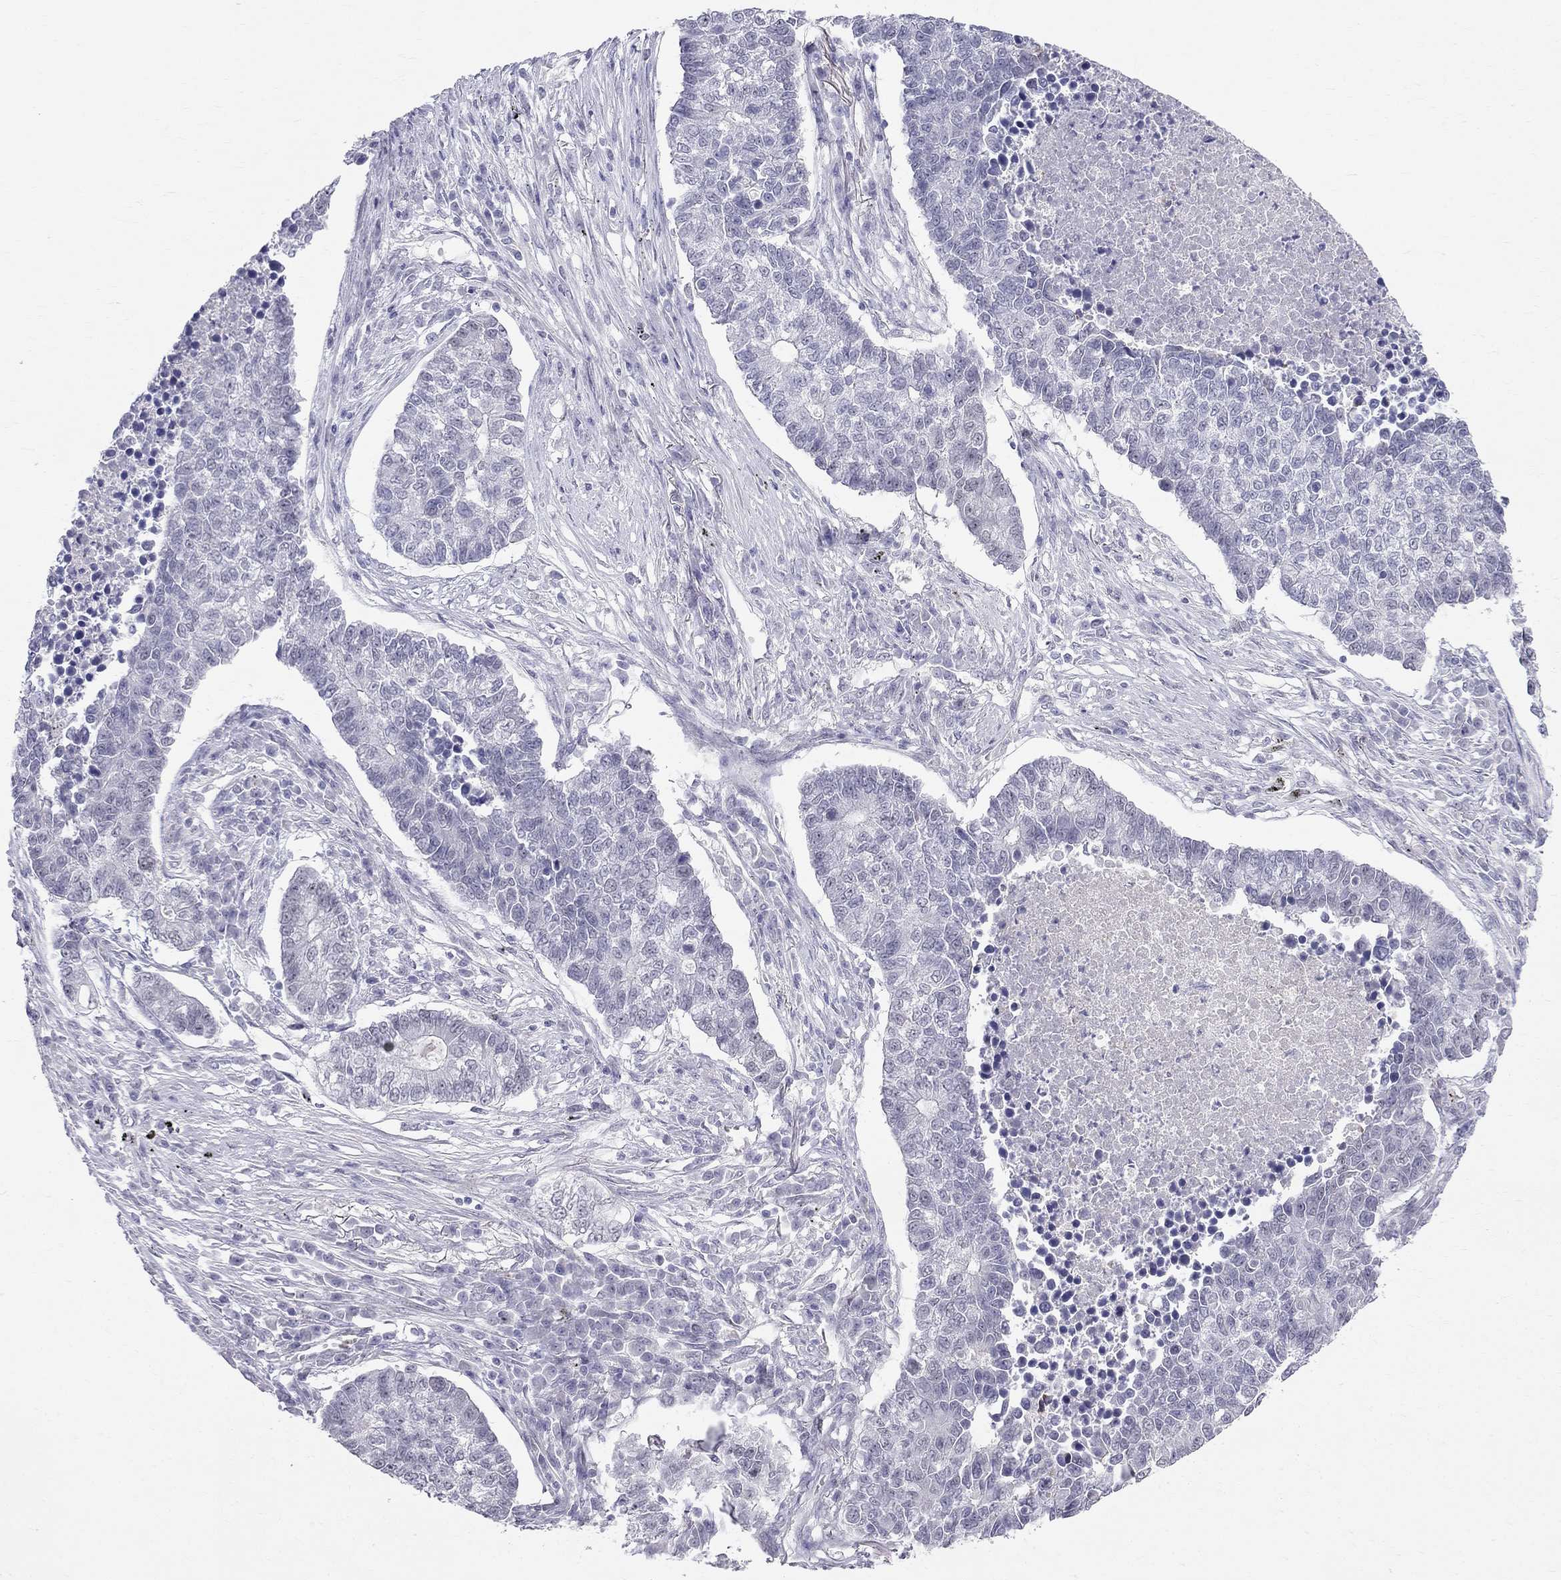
{"staining": {"intensity": "negative", "quantity": "none", "location": "none"}, "tissue": "lung cancer", "cell_type": "Tumor cells", "image_type": "cancer", "snomed": [{"axis": "morphology", "description": "Adenocarcinoma, NOS"}, {"axis": "topography", "description": "Lung"}], "caption": "High magnification brightfield microscopy of adenocarcinoma (lung) stained with DAB (3,3'-diaminobenzidine) (brown) and counterstained with hematoxylin (blue): tumor cells show no significant expression.", "gene": "BAG5", "patient": {"sex": "male", "age": 57}}